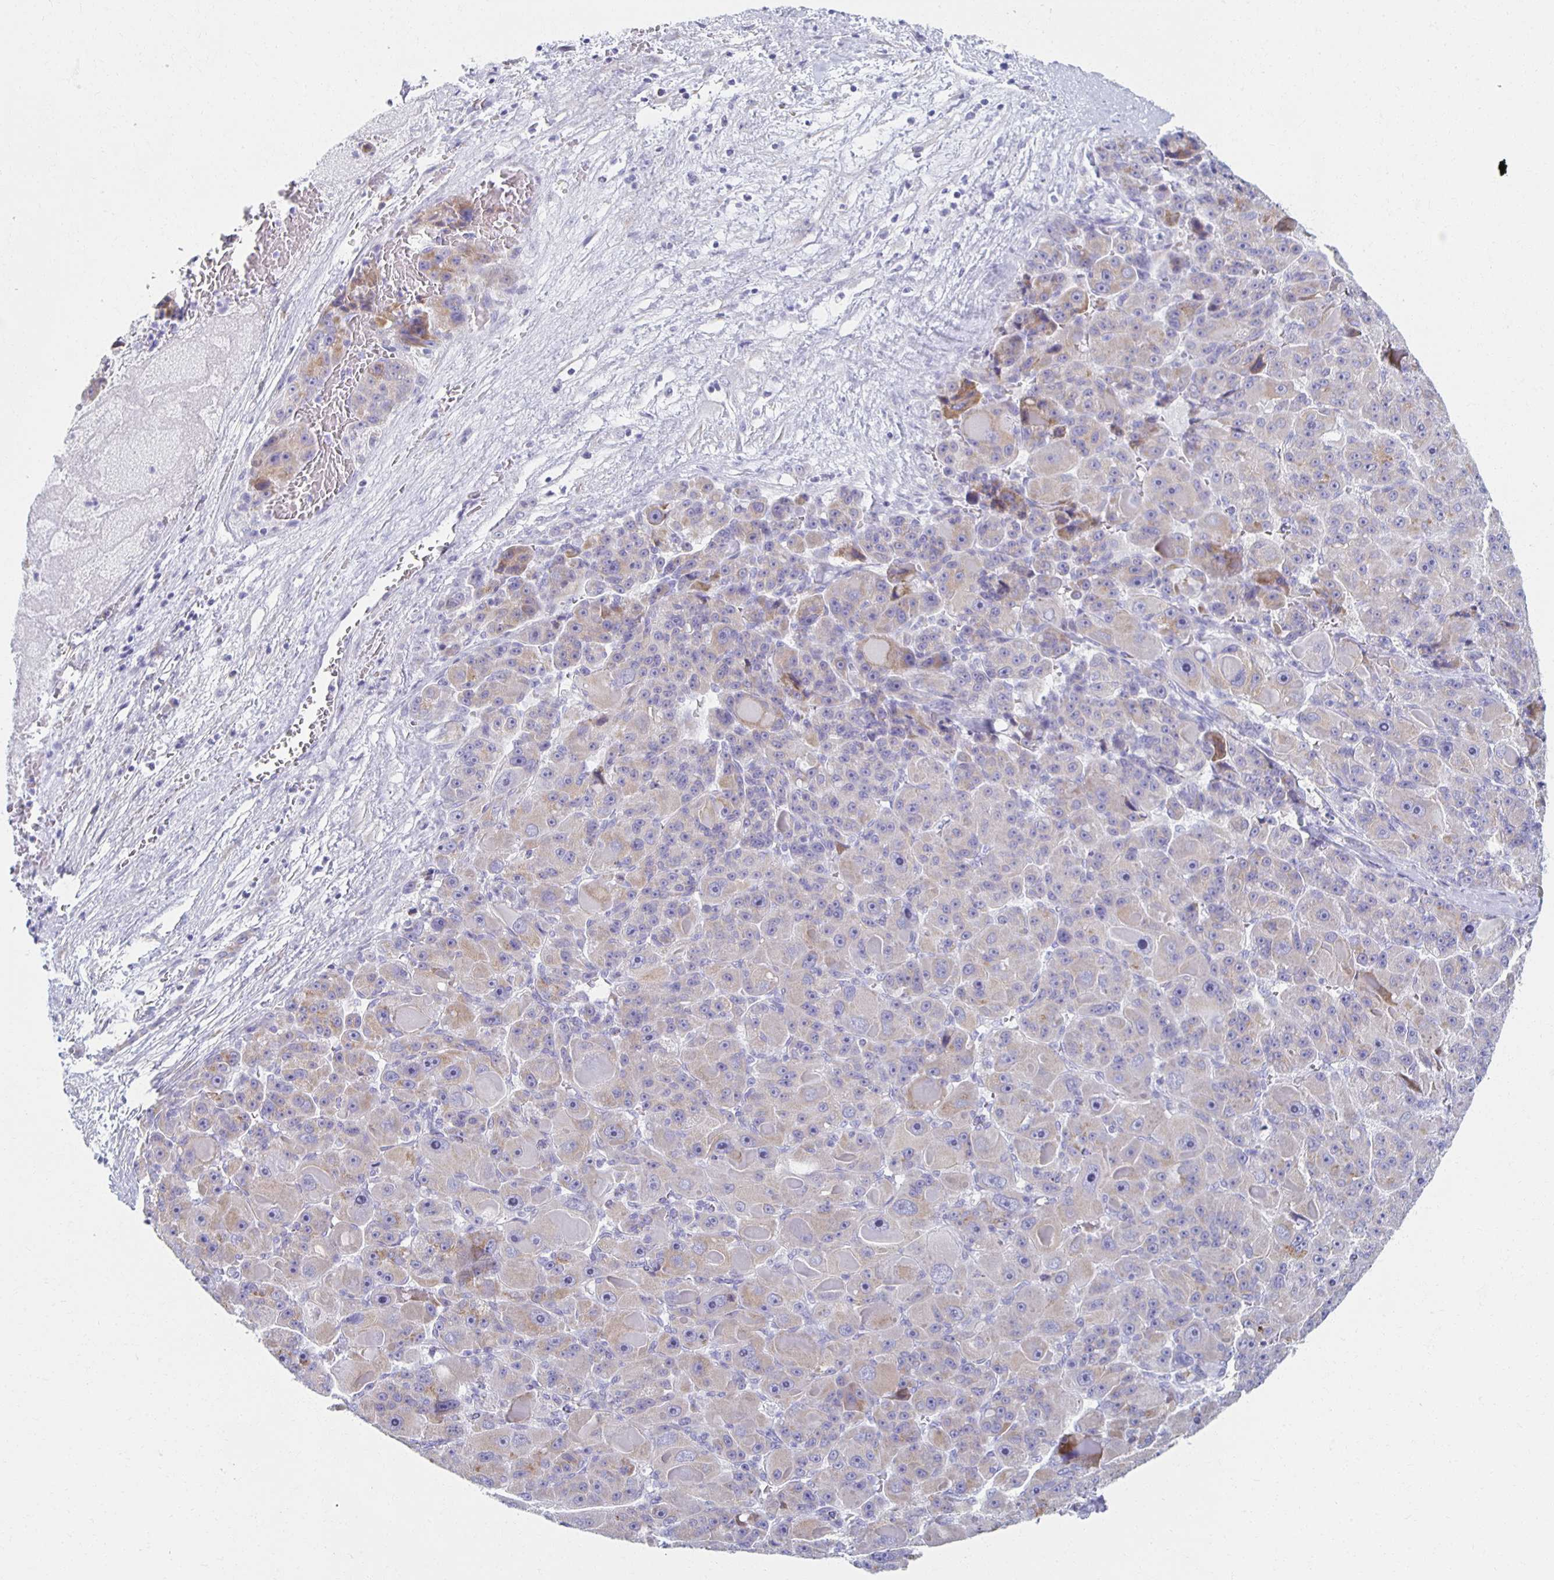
{"staining": {"intensity": "weak", "quantity": "25%-75%", "location": "cytoplasmic/membranous"}, "tissue": "liver cancer", "cell_type": "Tumor cells", "image_type": "cancer", "snomed": [{"axis": "morphology", "description": "Carcinoma, Hepatocellular, NOS"}, {"axis": "topography", "description": "Liver"}], "caption": "A brown stain shows weak cytoplasmic/membranous positivity of a protein in liver hepatocellular carcinoma tumor cells.", "gene": "TEX44", "patient": {"sex": "male", "age": 76}}